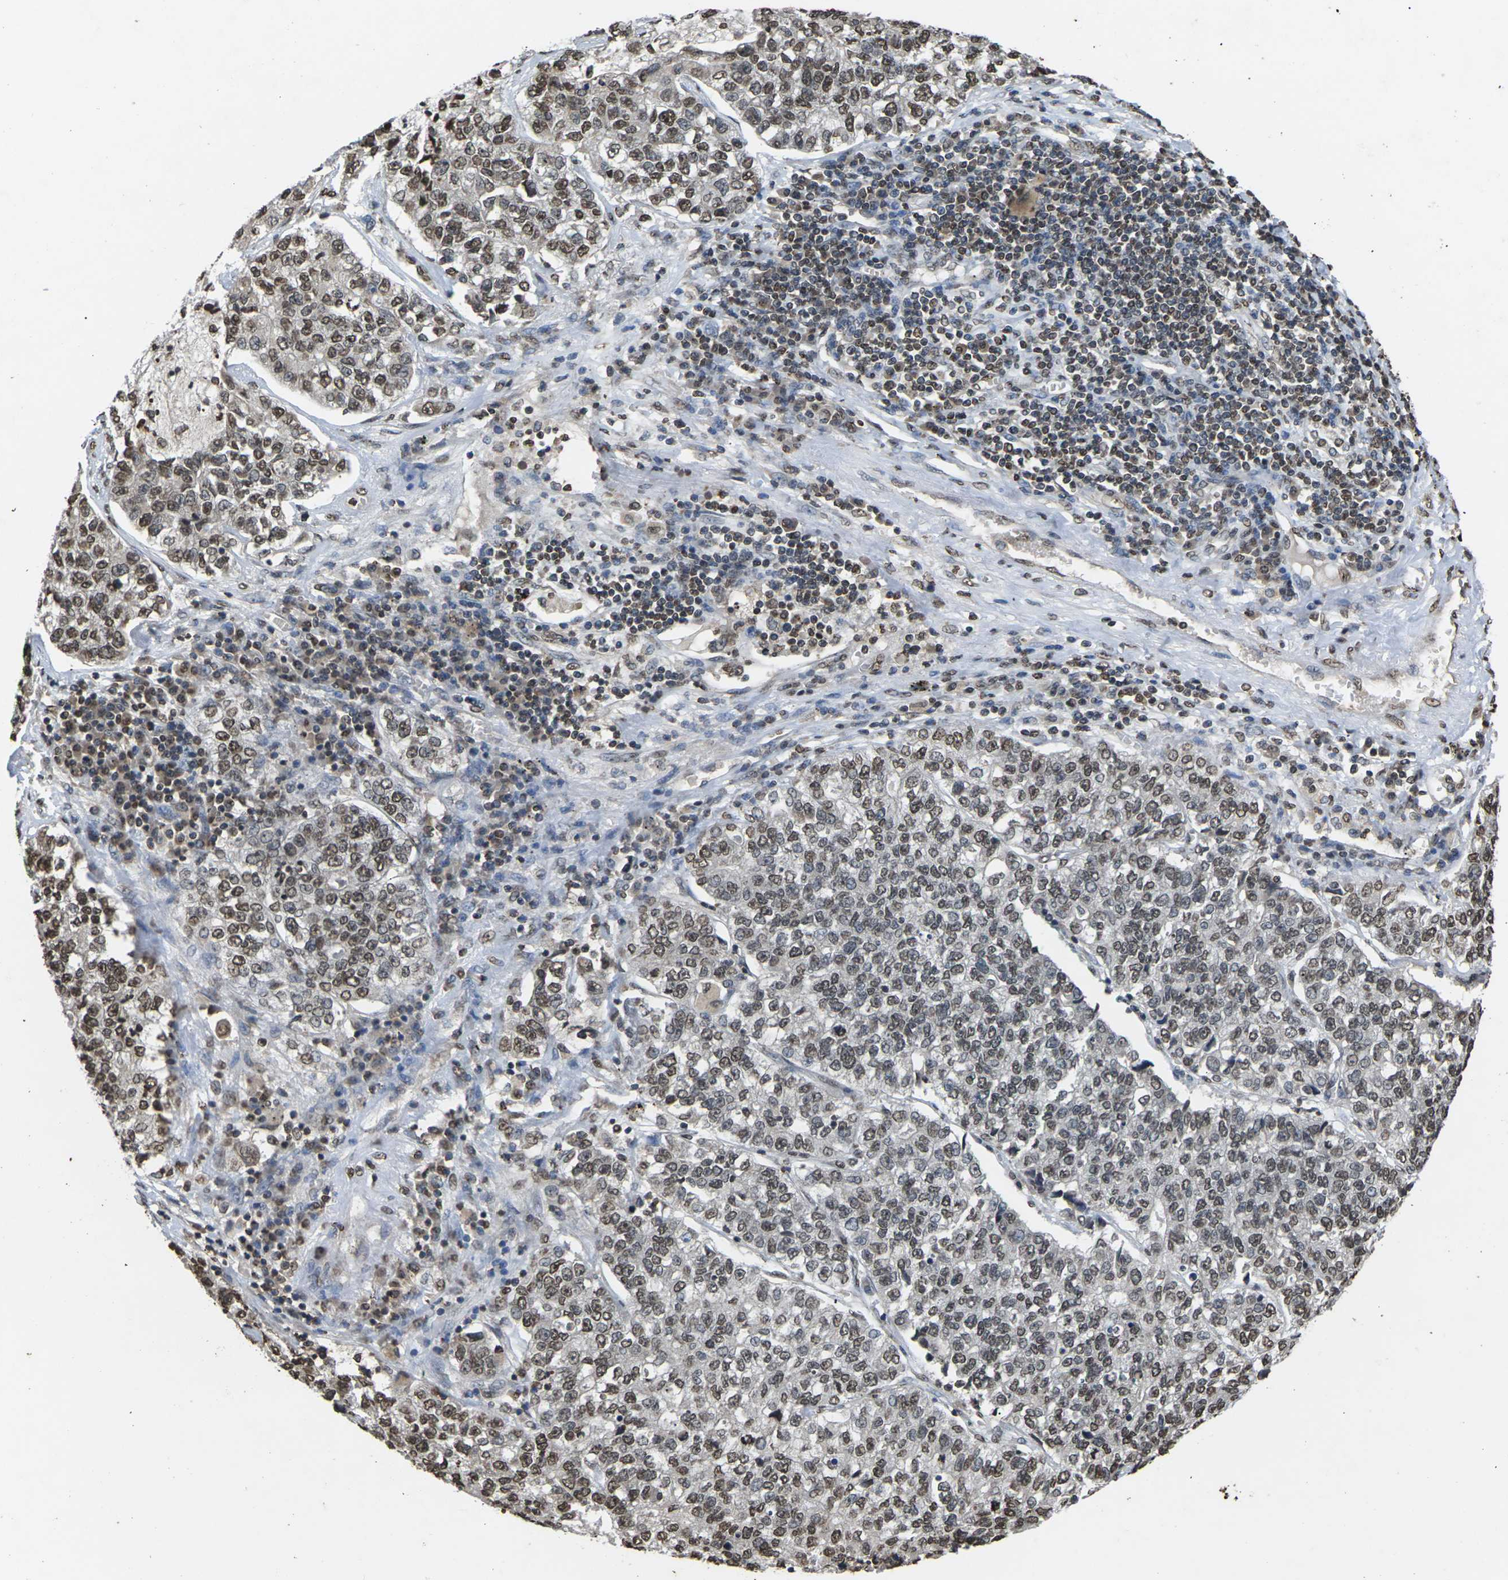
{"staining": {"intensity": "moderate", "quantity": ">75%", "location": "nuclear"}, "tissue": "lung cancer", "cell_type": "Tumor cells", "image_type": "cancer", "snomed": [{"axis": "morphology", "description": "Adenocarcinoma, NOS"}, {"axis": "topography", "description": "Lung"}], "caption": "Lung cancer stained with immunohistochemistry shows moderate nuclear staining in about >75% of tumor cells. (Stains: DAB in brown, nuclei in blue, Microscopy: brightfield microscopy at high magnification).", "gene": "EMSY", "patient": {"sex": "male", "age": 49}}